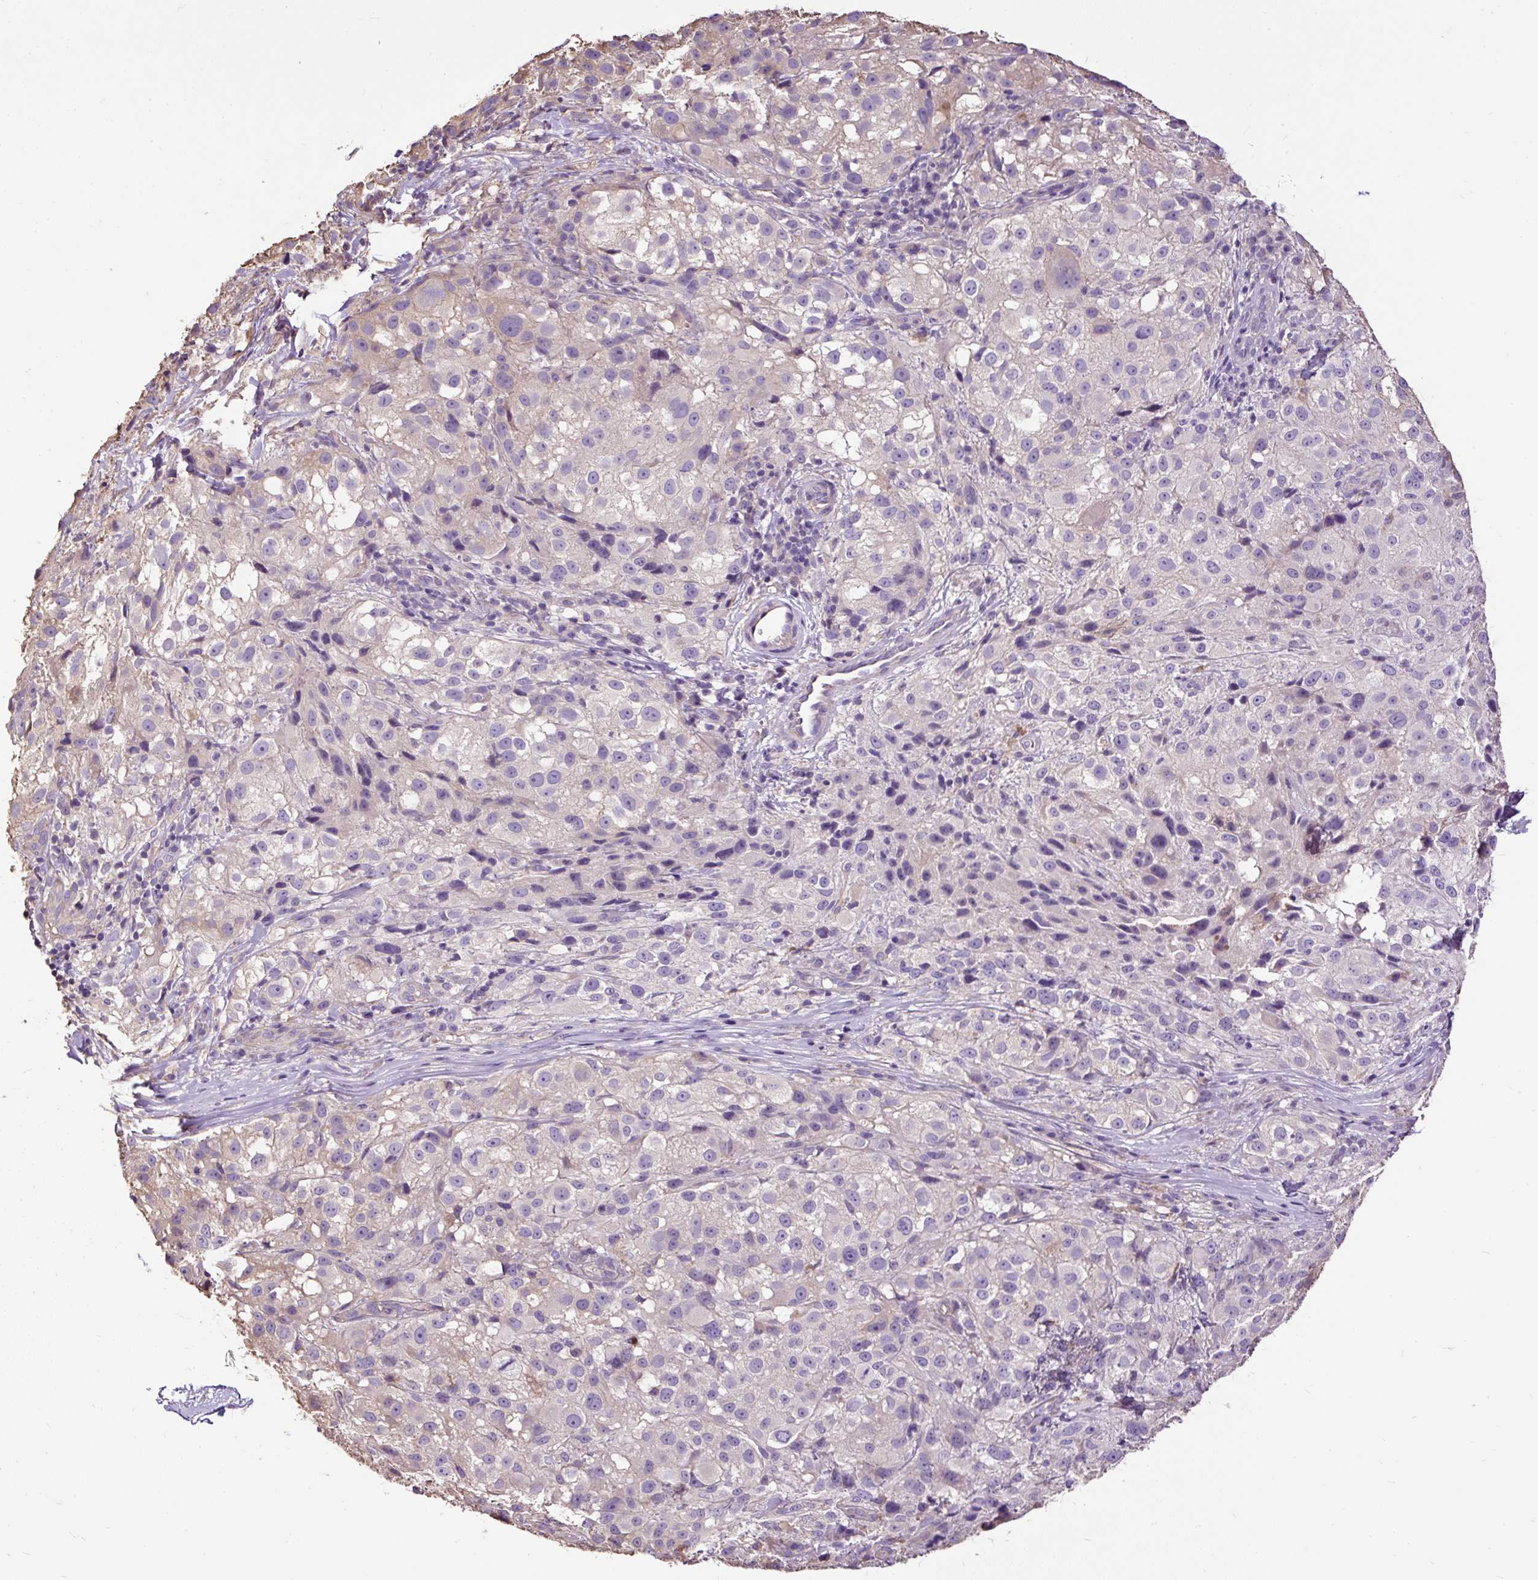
{"staining": {"intensity": "weak", "quantity": "<25%", "location": "cytoplasmic/membranous"}, "tissue": "melanoma", "cell_type": "Tumor cells", "image_type": "cancer", "snomed": [{"axis": "morphology", "description": "Necrosis, NOS"}, {"axis": "morphology", "description": "Malignant melanoma, NOS"}, {"axis": "topography", "description": "Skin"}], "caption": "Immunohistochemical staining of malignant melanoma displays no significant expression in tumor cells. The staining is performed using DAB brown chromogen with nuclei counter-stained in using hematoxylin.", "gene": "PDIA2", "patient": {"sex": "female", "age": 87}}